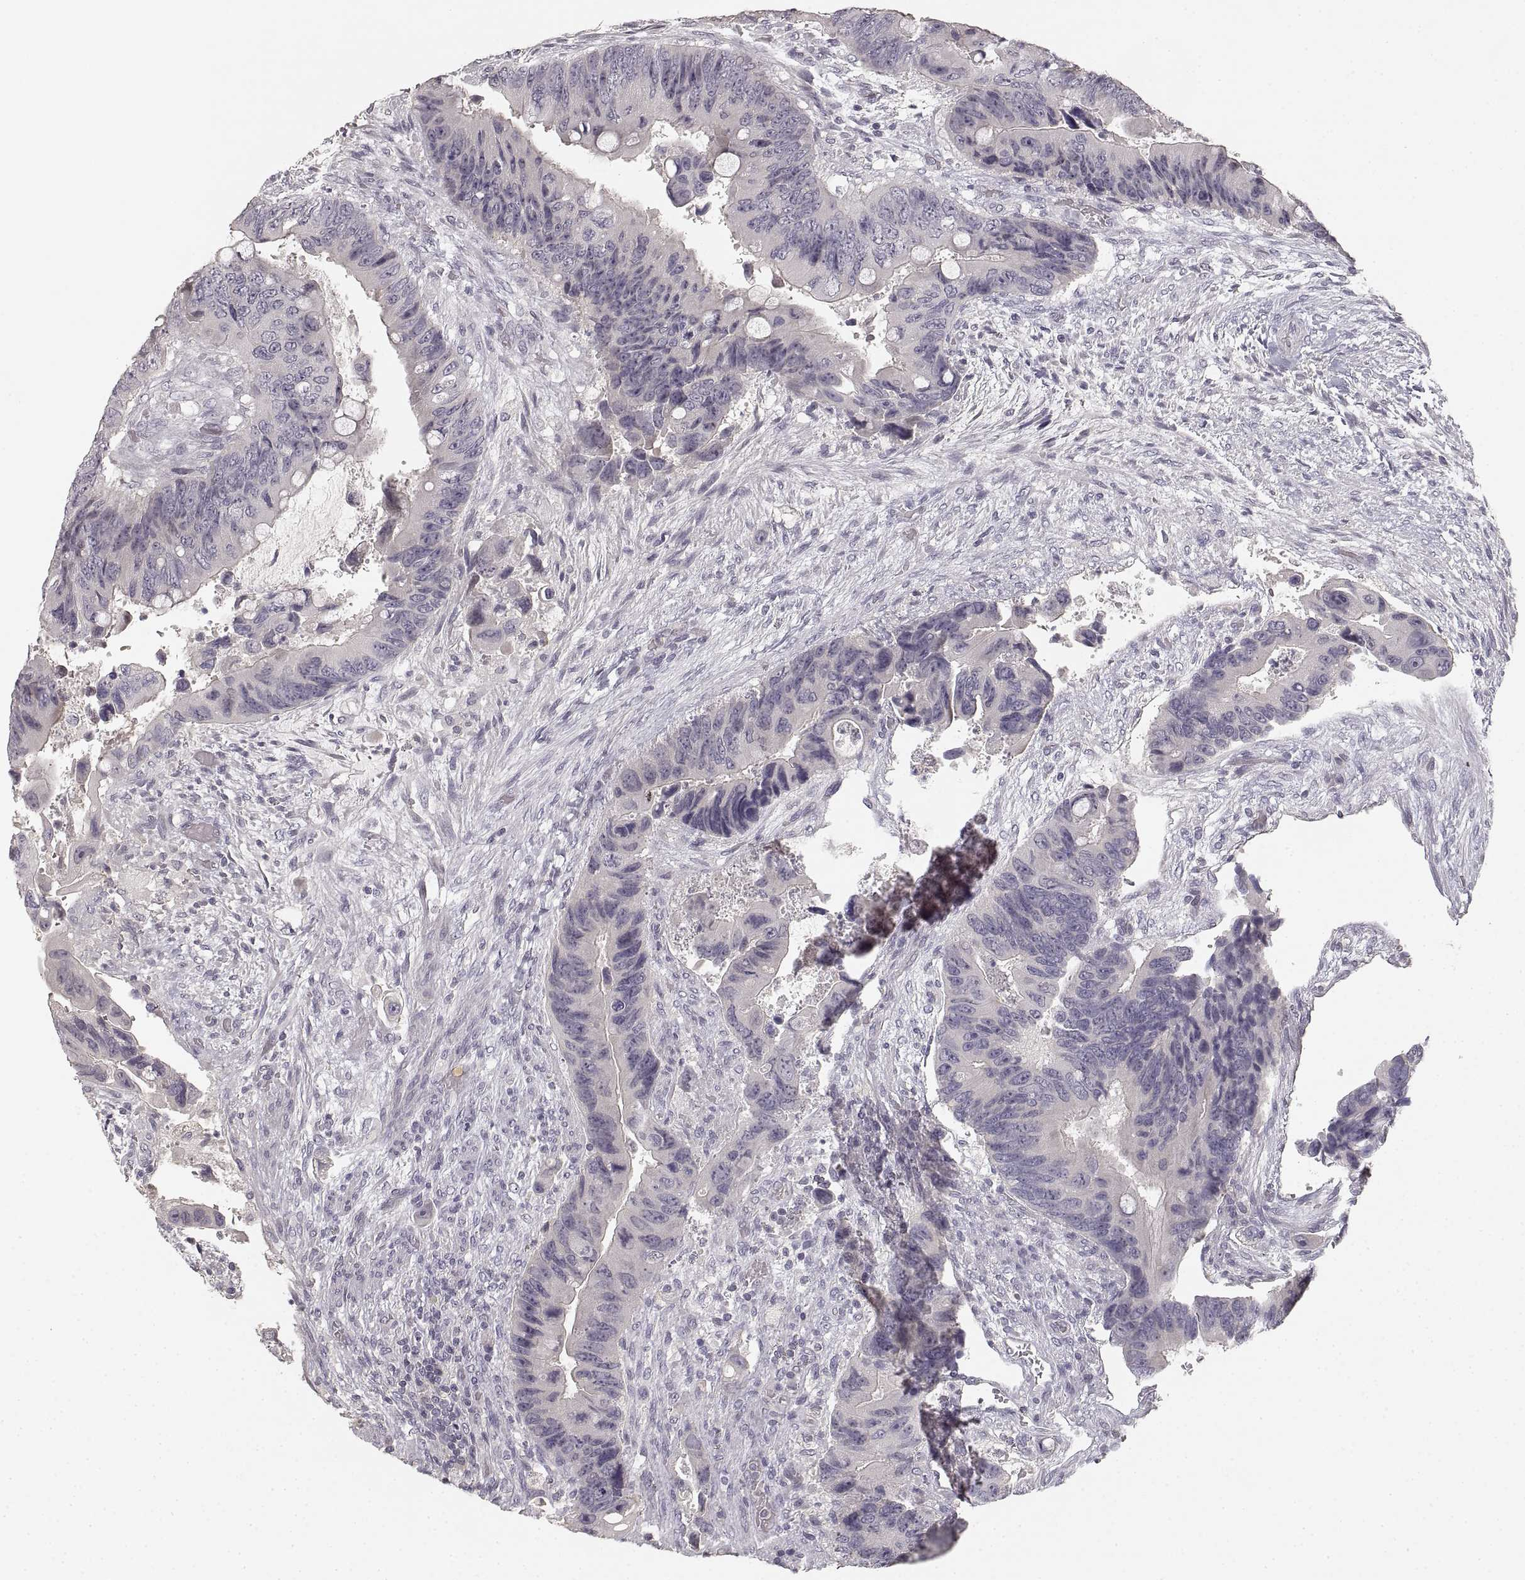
{"staining": {"intensity": "negative", "quantity": "none", "location": "none"}, "tissue": "colorectal cancer", "cell_type": "Tumor cells", "image_type": "cancer", "snomed": [{"axis": "morphology", "description": "Adenocarcinoma, NOS"}, {"axis": "topography", "description": "Rectum"}], "caption": "A photomicrograph of adenocarcinoma (colorectal) stained for a protein demonstrates no brown staining in tumor cells.", "gene": "RUNDC3A", "patient": {"sex": "male", "age": 63}}